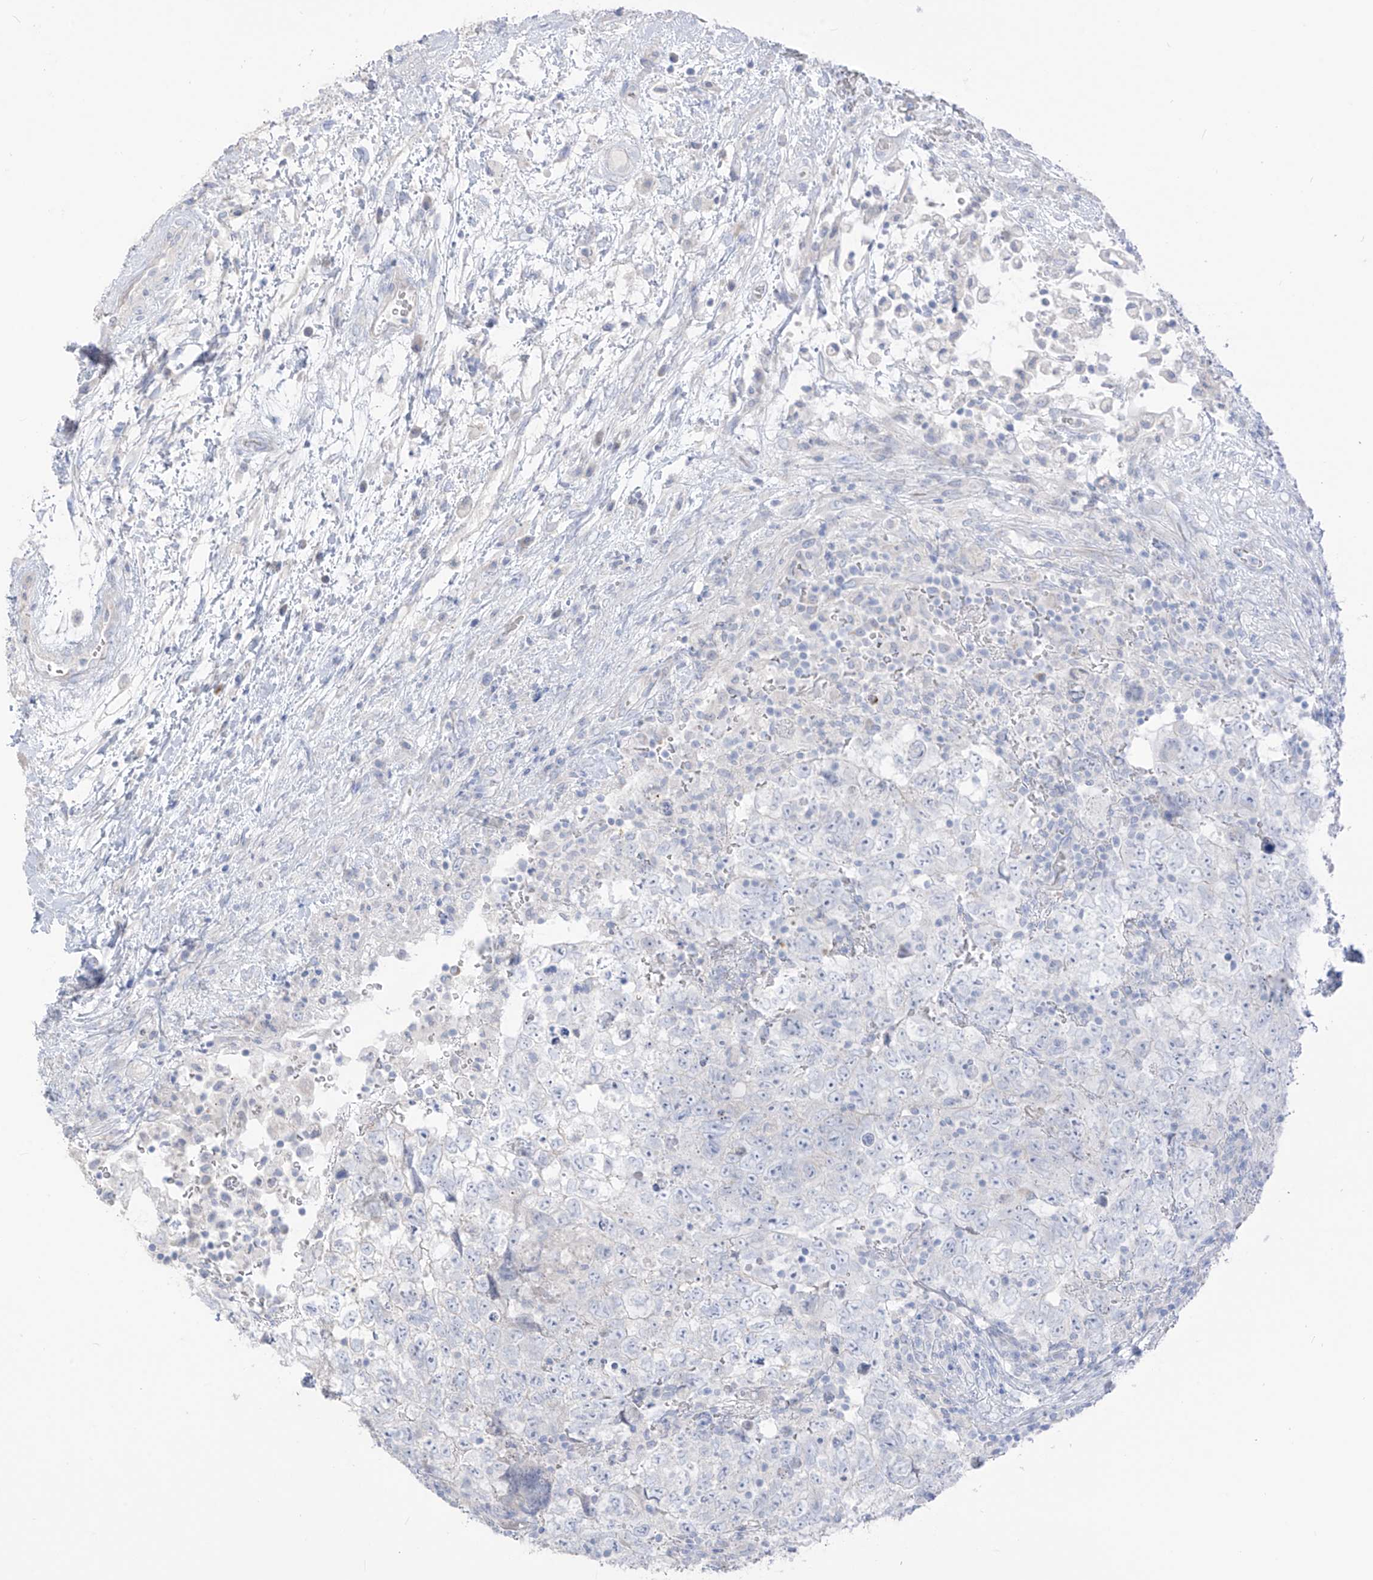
{"staining": {"intensity": "negative", "quantity": "none", "location": "none"}, "tissue": "testis cancer", "cell_type": "Tumor cells", "image_type": "cancer", "snomed": [{"axis": "morphology", "description": "Carcinoma, Embryonal, NOS"}, {"axis": "topography", "description": "Testis"}], "caption": "Immunohistochemistry photomicrograph of neoplastic tissue: human testis cancer stained with DAB (3,3'-diaminobenzidine) reveals no significant protein staining in tumor cells.", "gene": "ASPRV1", "patient": {"sex": "male", "age": 37}}